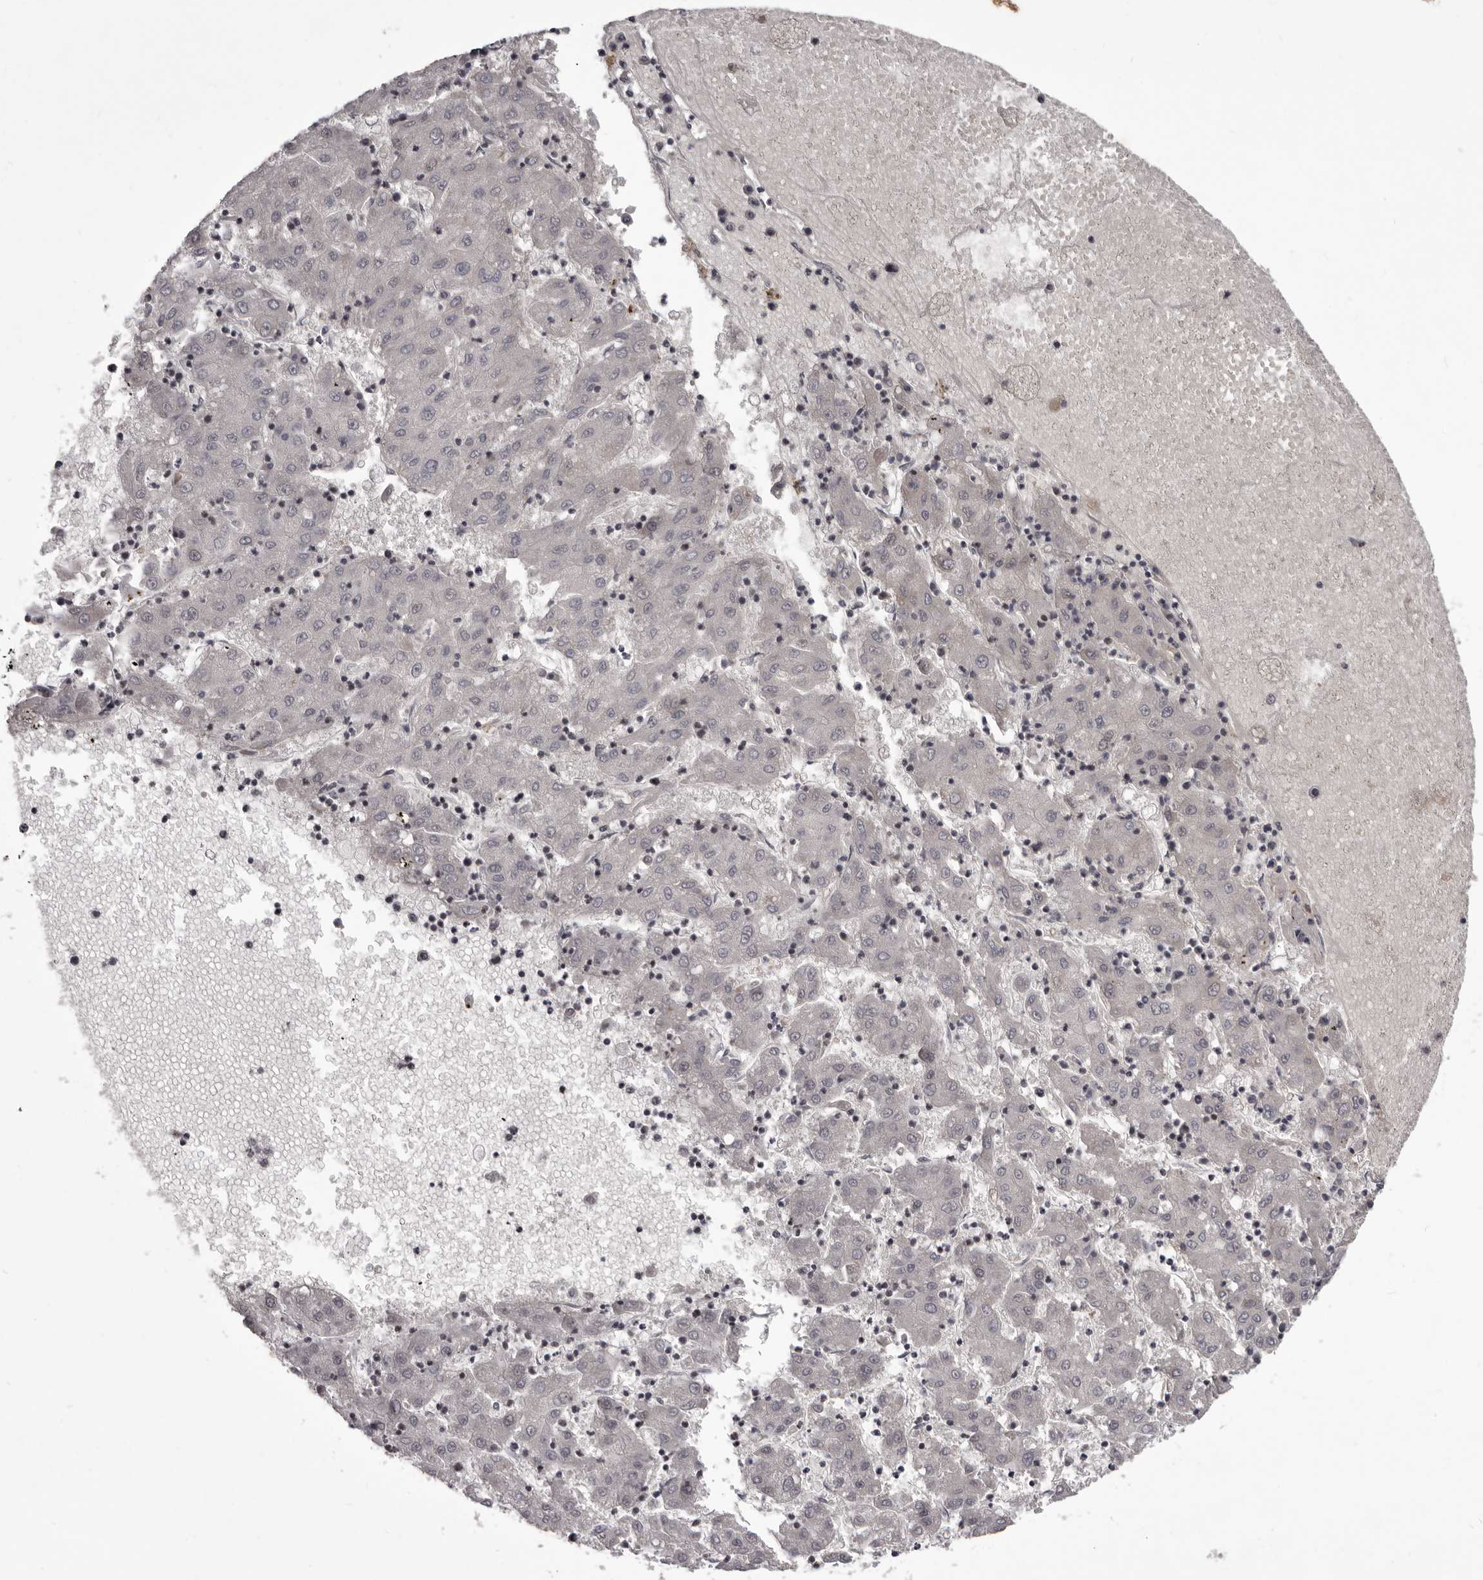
{"staining": {"intensity": "negative", "quantity": "none", "location": "none"}, "tissue": "liver cancer", "cell_type": "Tumor cells", "image_type": "cancer", "snomed": [{"axis": "morphology", "description": "Carcinoma, Hepatocellular, NOS"}, {"axis": "topography", "description": "Liver"}], "caption": "This is an immunohistochemistry (IHC) histopathology image of liver hepatocellular carcinoma. There is no positivity in tumor cells.", "gene": "NUMA1", "patient": {"sex": "male", "age": 72}}